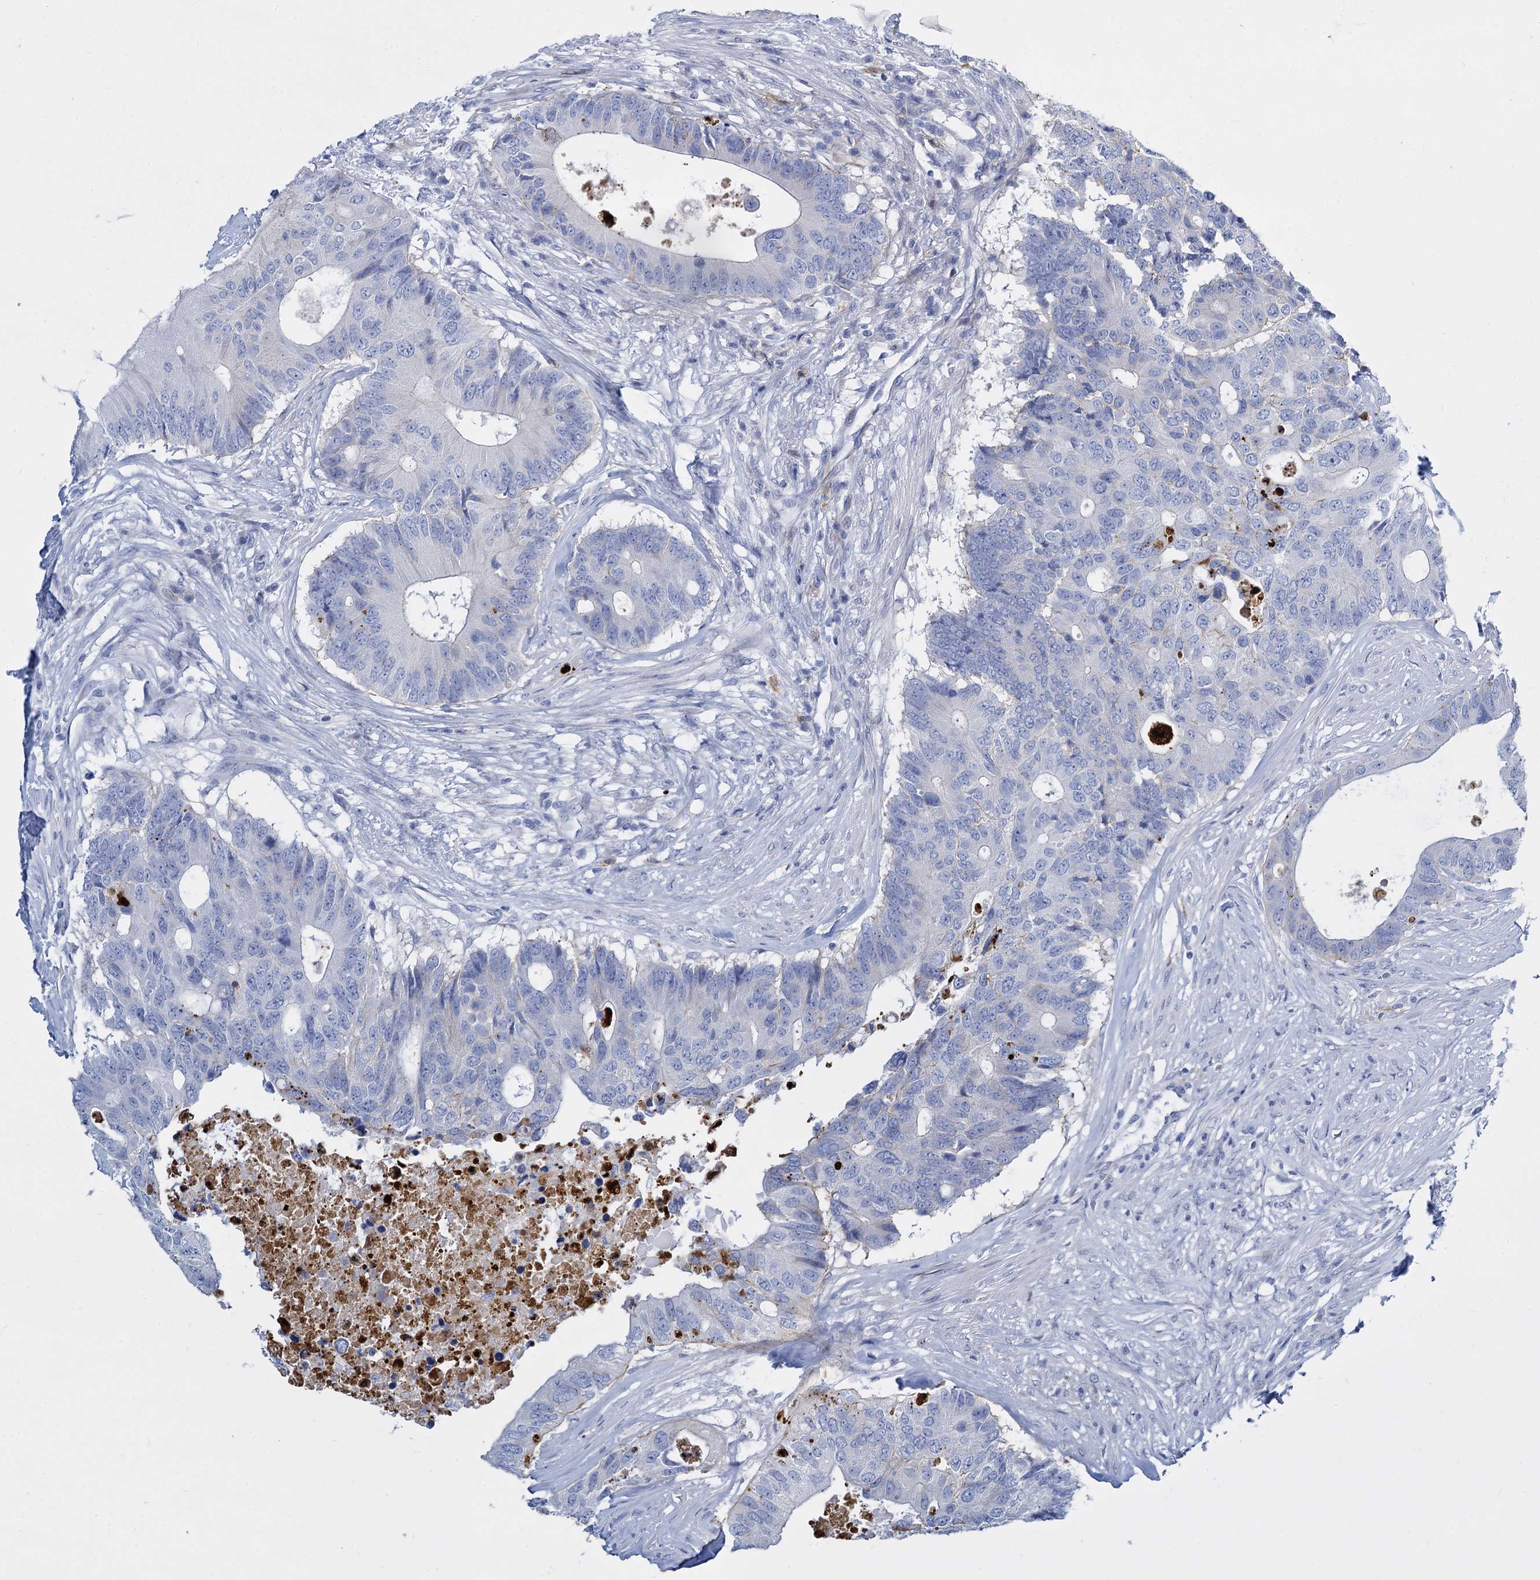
{"staining": {"intensity": "negative", "quantity": "none", "location": "none"}, "tissue": "colorectal cancer", "cell_type": "Tumor cells", "image_type": "cancer", "snomed": [{"axis": "morphology", "description": "Adenocarcinoma, NOS"}, {"axis": "topography", "description": "Colon"}], "caption": "The immunohistochemistry (IHC) histopathology image has no significant positivity in tumor cells of colorectal cancer tissue.", "gene": "TRIM77", "patient": {"sex": "male", "age": 71}}